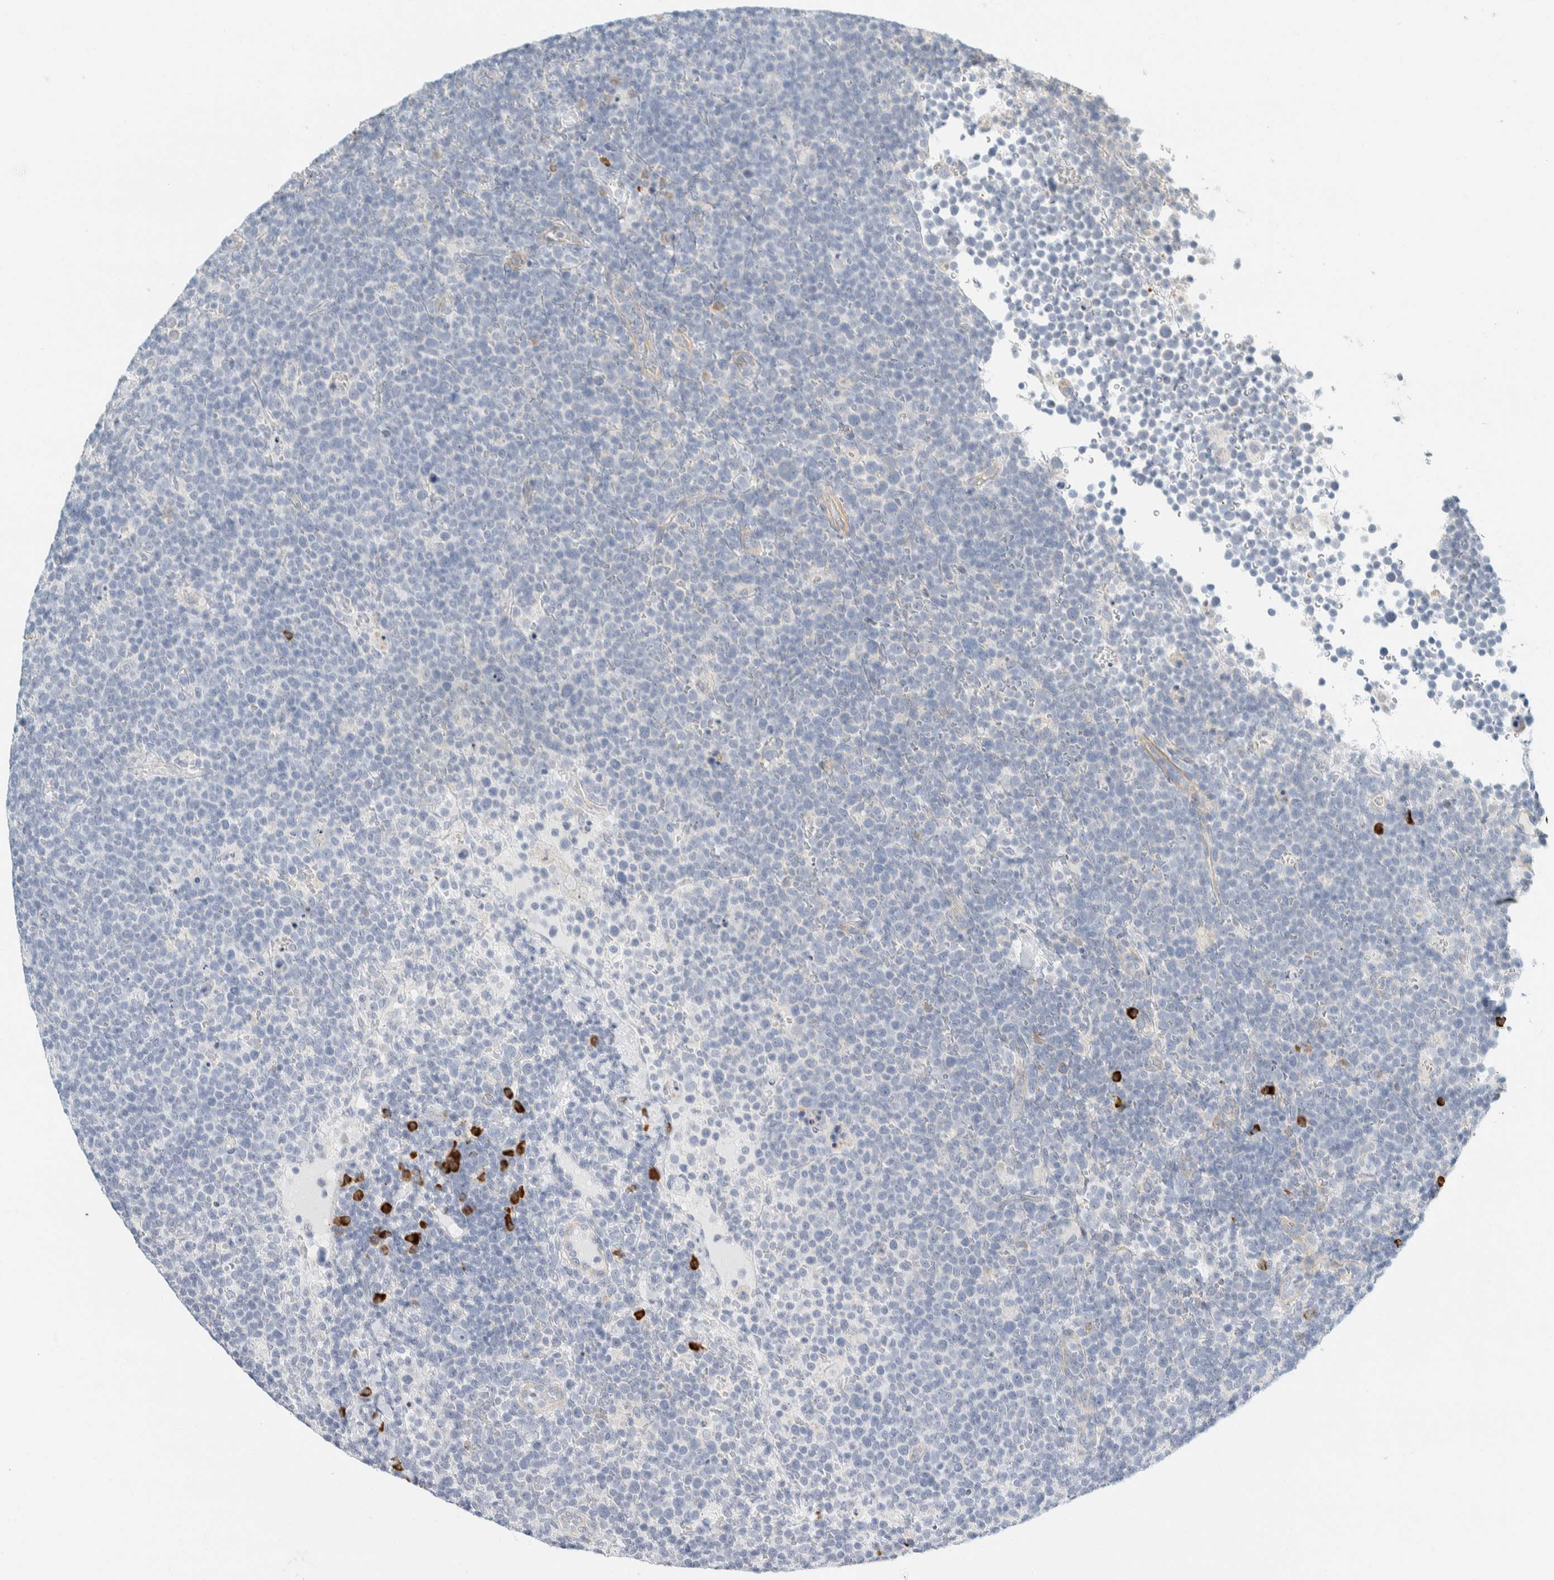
{"staining": {"intensity": "negative", "quantity": "none", "location": "none"}, "tissue": "lymphoma", "cell_type": "Tumor cells", "image_type": "cancer", "snomed": [{"axis": "morphology", "description": "Malignant lymphoma, non-Hodgkin's type, High grade"}, {"axis": "topography", "description": "Lymph node"}], "caption": "Immunohistochemistry (IHC) histopathology image of neoplastic tissue: human high-grade malignant lymphoma, non-Hodgkin's type stained with DAB shows no significant protein staining in tumor cells. Brightfield microscopy of IHC stained with DAB (3,3'-diaminobenzidine) (brown) and hematoxylin (blue), captured at high magnification.", "gene": "ARHGAP27", "patient": {"sex": "male", "age": 61}}